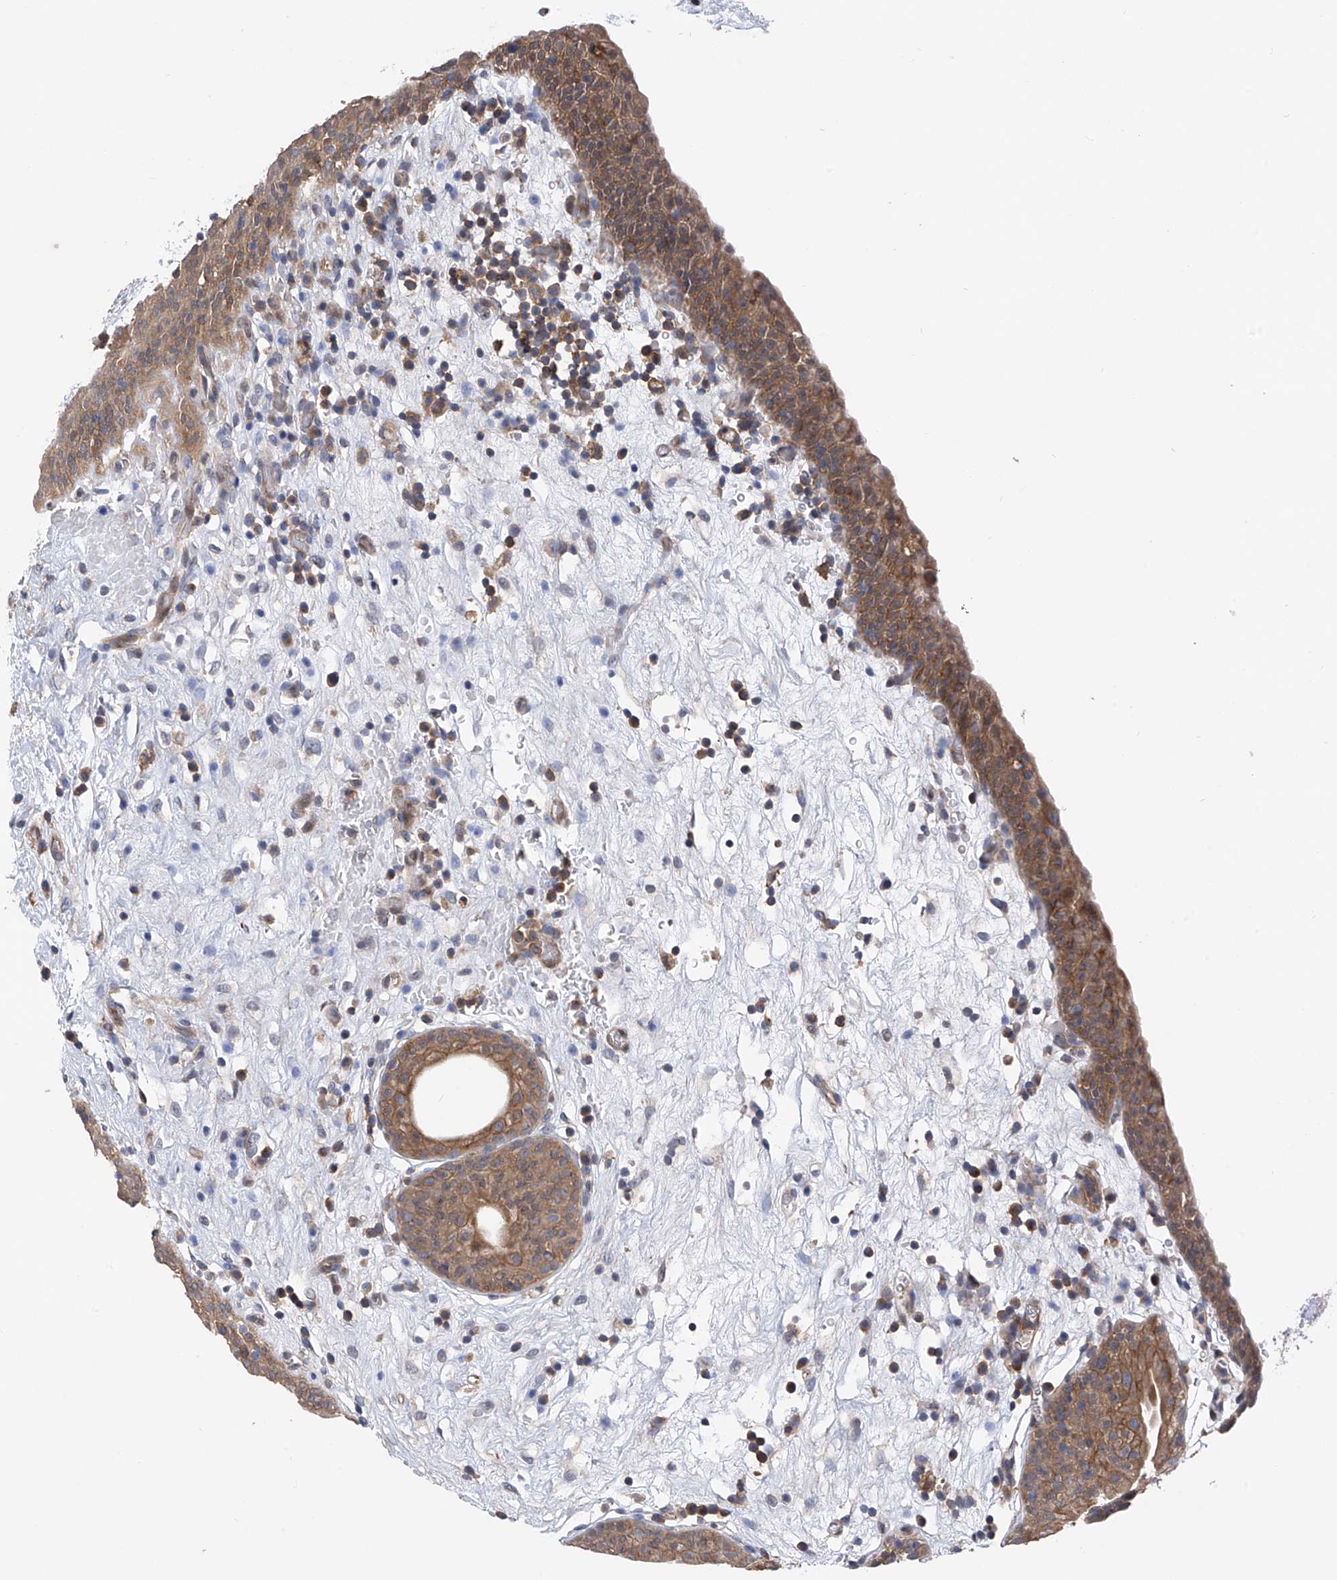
{"staining": {"intensity": "moderate", "quantity": ">75%", "location": "cytoplasmic/membranous"}, "tissue": "urinary bladder", "cell_type": "Urothelial cells", "image_type": "normal", "snomed": [{"axis": "morphology", "description": "Normal tissue, NOS"}, {"axis": "topography", "description": "Urinary bladder"}], "caption": "Urinary bladder was stained to show a protein in brown. There is medium levels of moderate cytoplasmic/membranous expression in approximately >75% of urothelial cells. (brown staining indicates protein expression, while blue staining denotes nuclei).", "gene": "CHPF", "patient": {"sex": "male", "age": 83}}